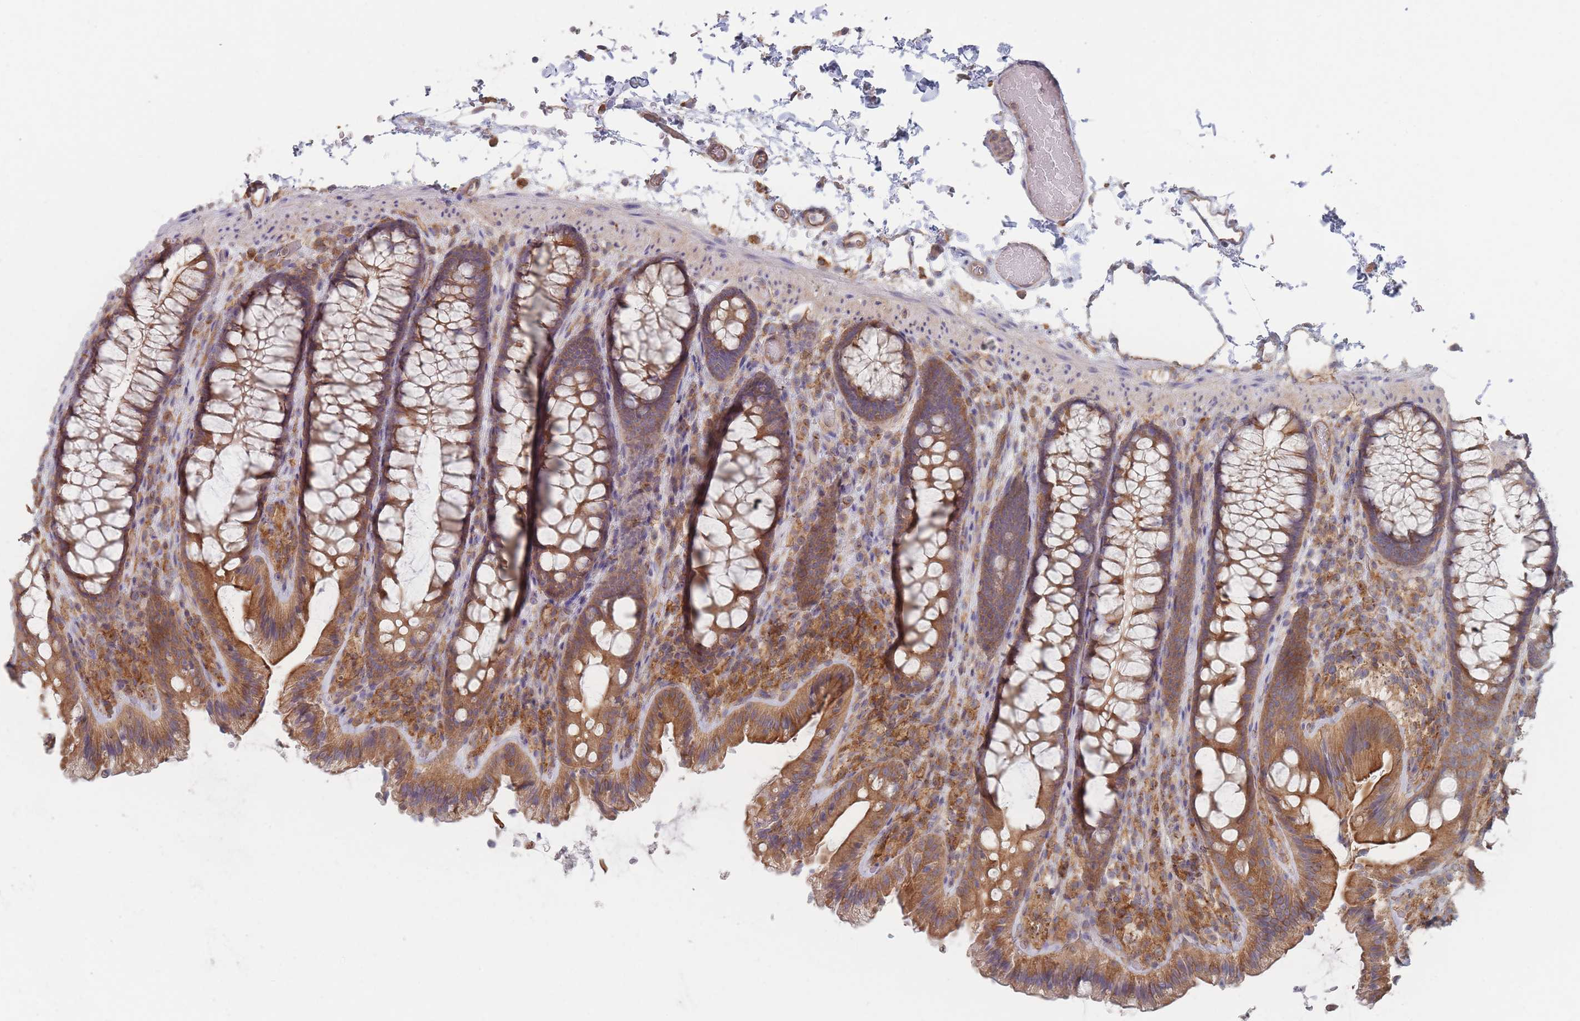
{"staining": {"intensity": "moderate", "quantity": ">75%", "location": "cytoplasmic/membranous"}, "tissue": "colon", "cell_type": "Endothelial cells", "image_type": "normal", "snomed": [{"axis": "morphology", "description": "Normal tissue, NOS"}, {"axis": "topography", "description": "Colon"}], "caption": "An IHC micrograph of normal tissue is shown. Protein staining in brown highlights moderate cytoplasmic/membranous positivity in colon within endothelial cells.", "gene": "EFCC1", "patient": {"sex": "male", "age": 46}}